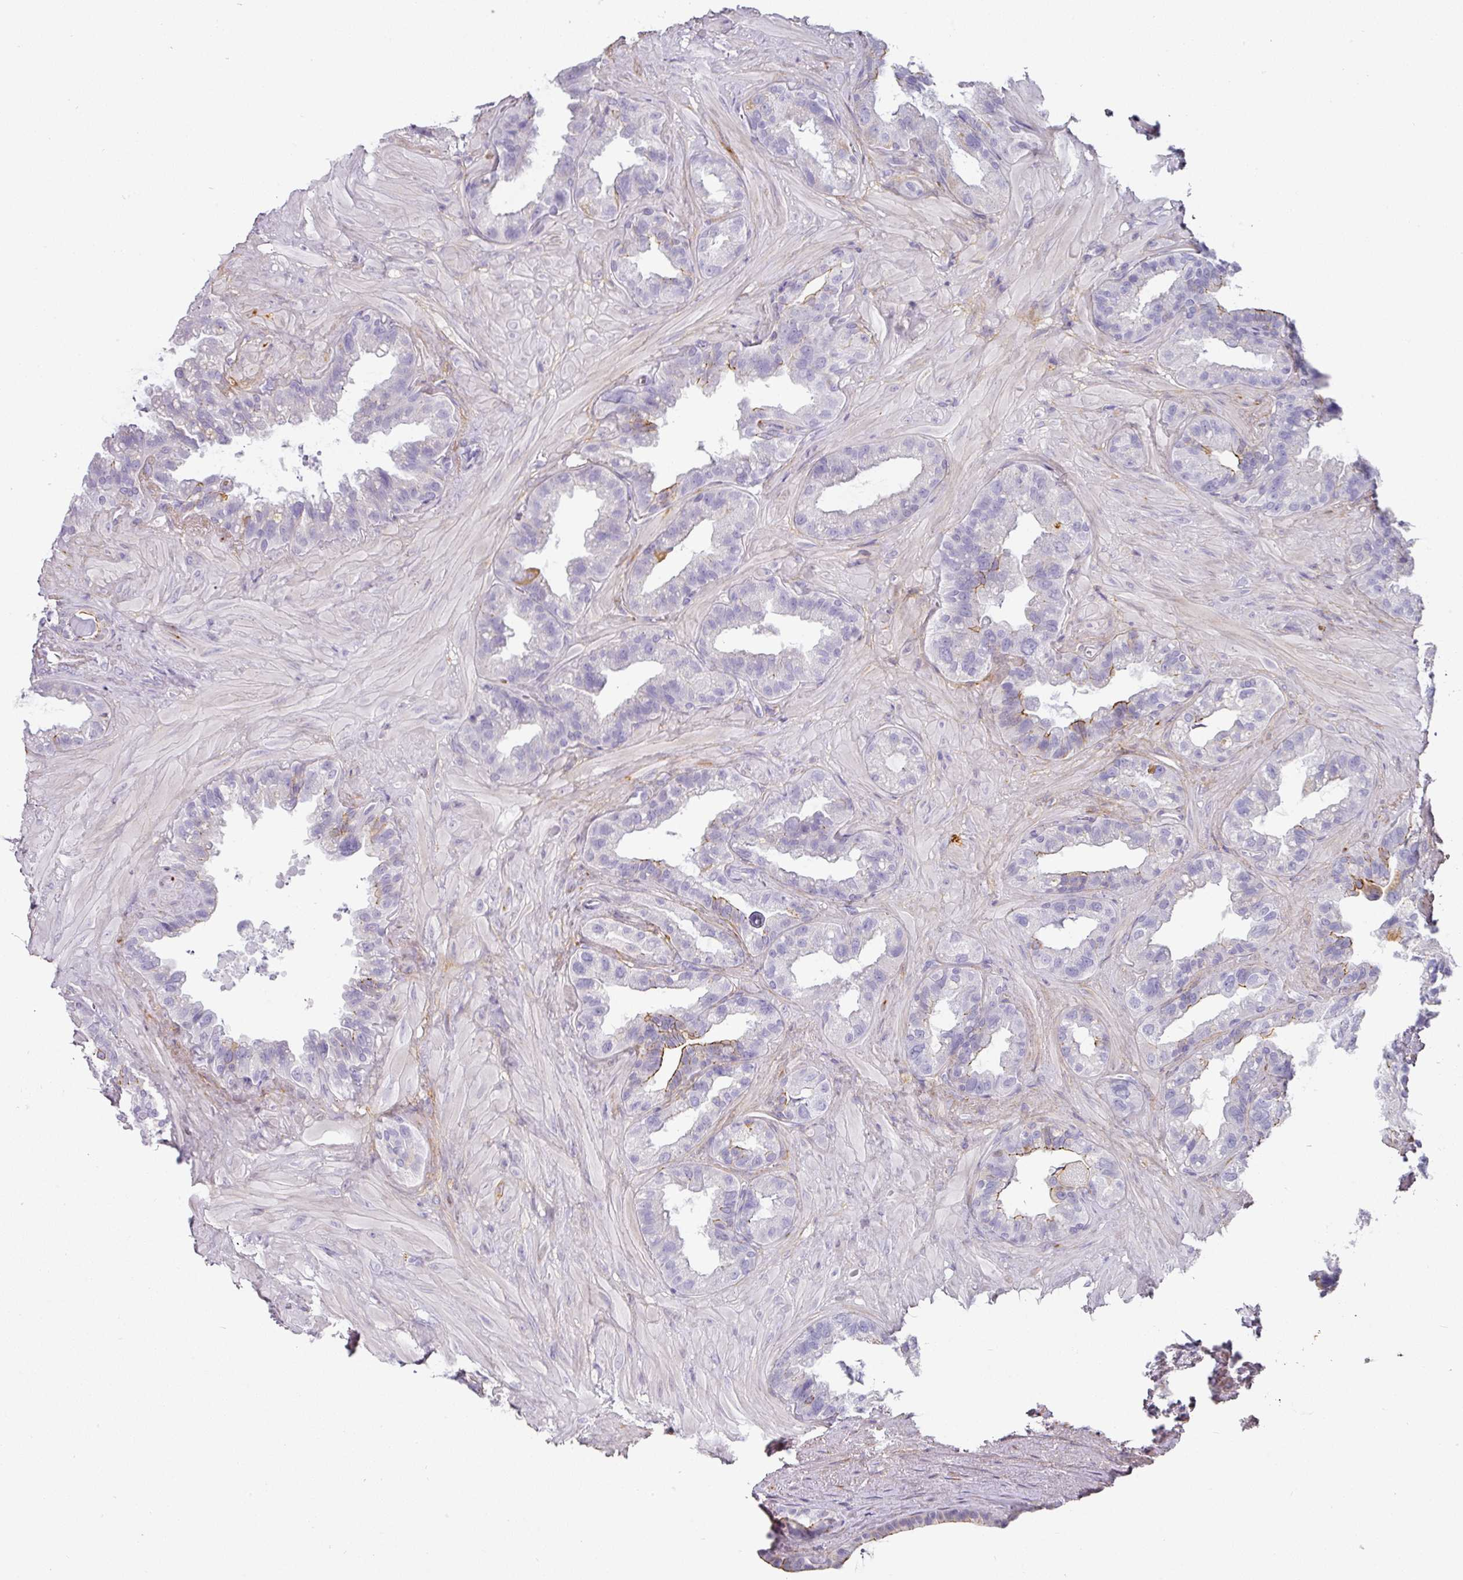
{"staining": {"intensity": "moderate", "quantity": "<25%", "location": "cytoplasmic/membranous"}, "tissue": "seminal vesicle", "cell_type": "Glandular cells", "image_type": "normal", "snomed": [{"axis": "morphology", "description": "Normal tissue, NOS"}, {"axis": "topography", "description": "Seminal veicle"}, {"axis": "topography", "description": "Peripheral nerve tissue"}], "caption": "An image showing moderate cytoplasmic/membranous staining in approximately <25% of glandular cells in unremarkable seminal vesicle, as visualized by brown immunohistochemical staining.", "gene": "ANKRD29", "patient": {"sex": "male", "age": 76}}